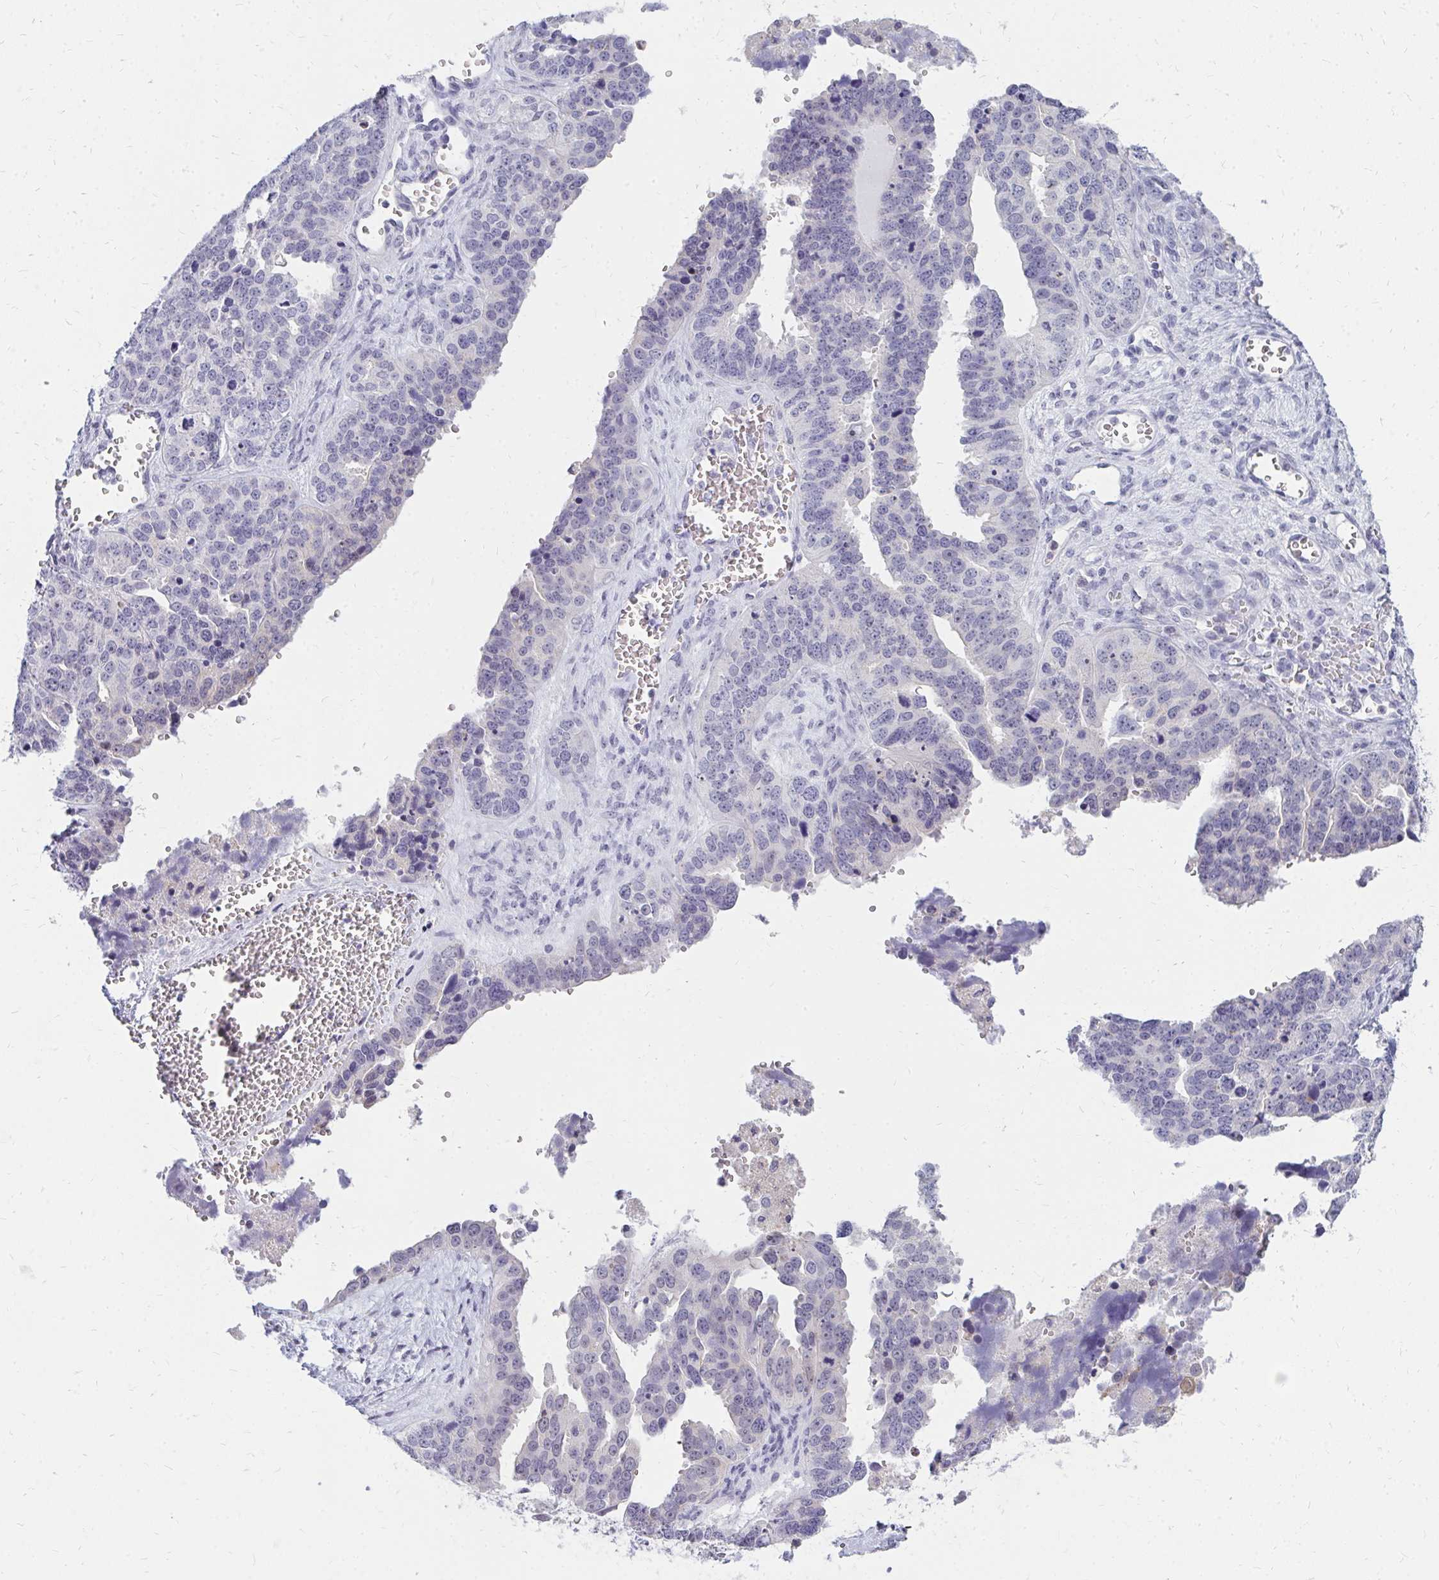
{"staining": {"intensity": "negative", "quantity": "none", "location": "none"}, "tissue": "ovarian cancer", "cell_type": "Tumor cells", "image_type": "cancer", "snomed": [{"axis": "morphology", "description": "Cystadenocarcinoma, serous, NOS"}, {"axis": "topography", "description": "Ovary"}], "caption": "Protein analysis of ovarian serous cystadenocarcinoma demonstrates no significant positivity in tumor cells.", "gene": "FAM9A", "patient": {"sex": "female", "age": 76}}